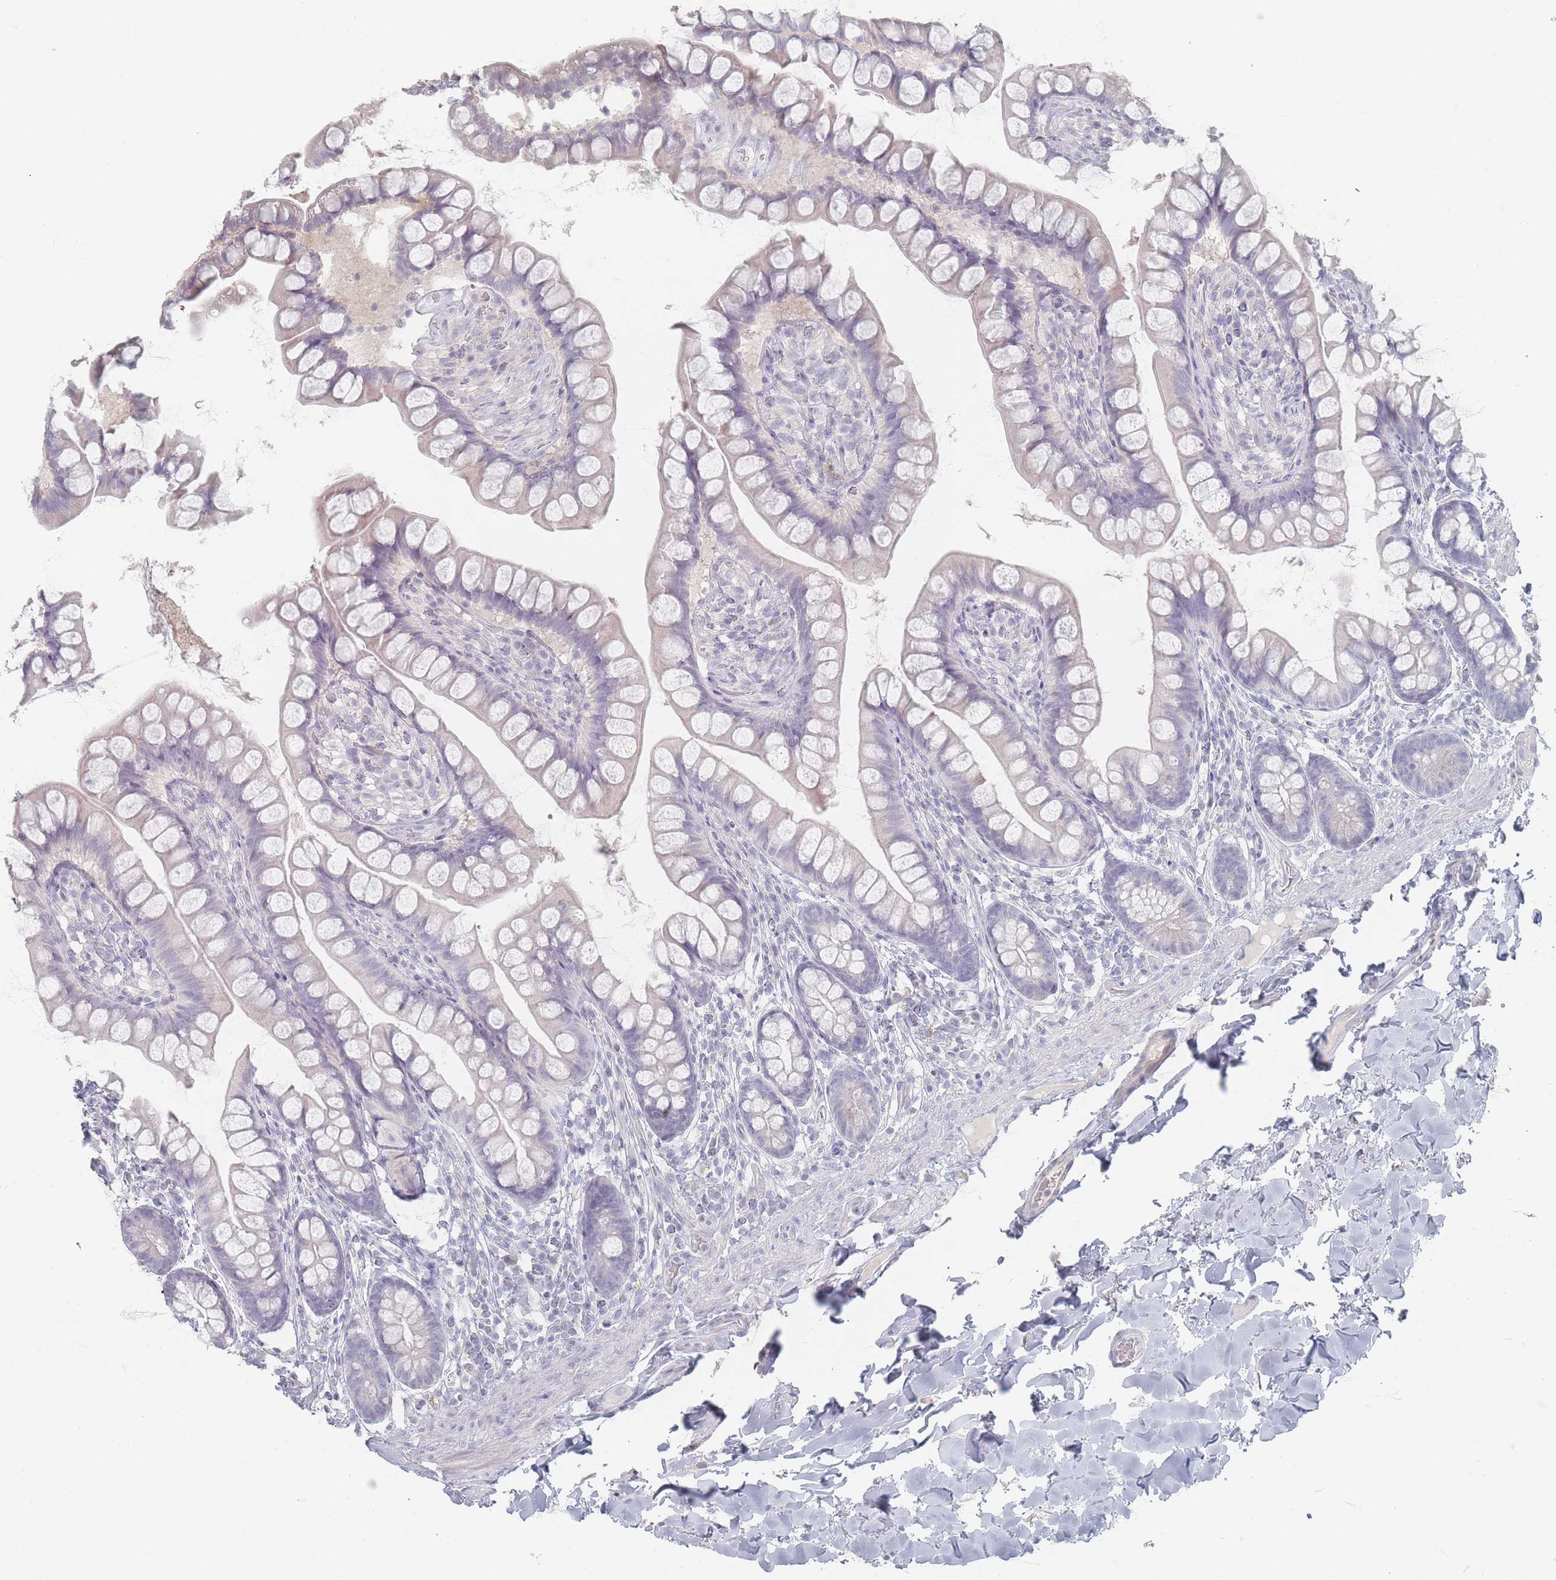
{"staining": {"intensity": "negative", "quantity": "none", "location": "none"}, "tissue": "small intestine", "cell_type": "Glandular cells", "image_type": "normal", "snomed": [{"axis": "morphology", "description": "Normal tissue, NOS"}, {"axis": "topography", "description": "Small intestine"}], "caption": "This is an immunohistochemistry (IHC) photomicrograph of unremarkable human small intestine. There is no positivity in glandular cells.", "gene": "CD37", "patient": {"sex": "male", "age": 70}}